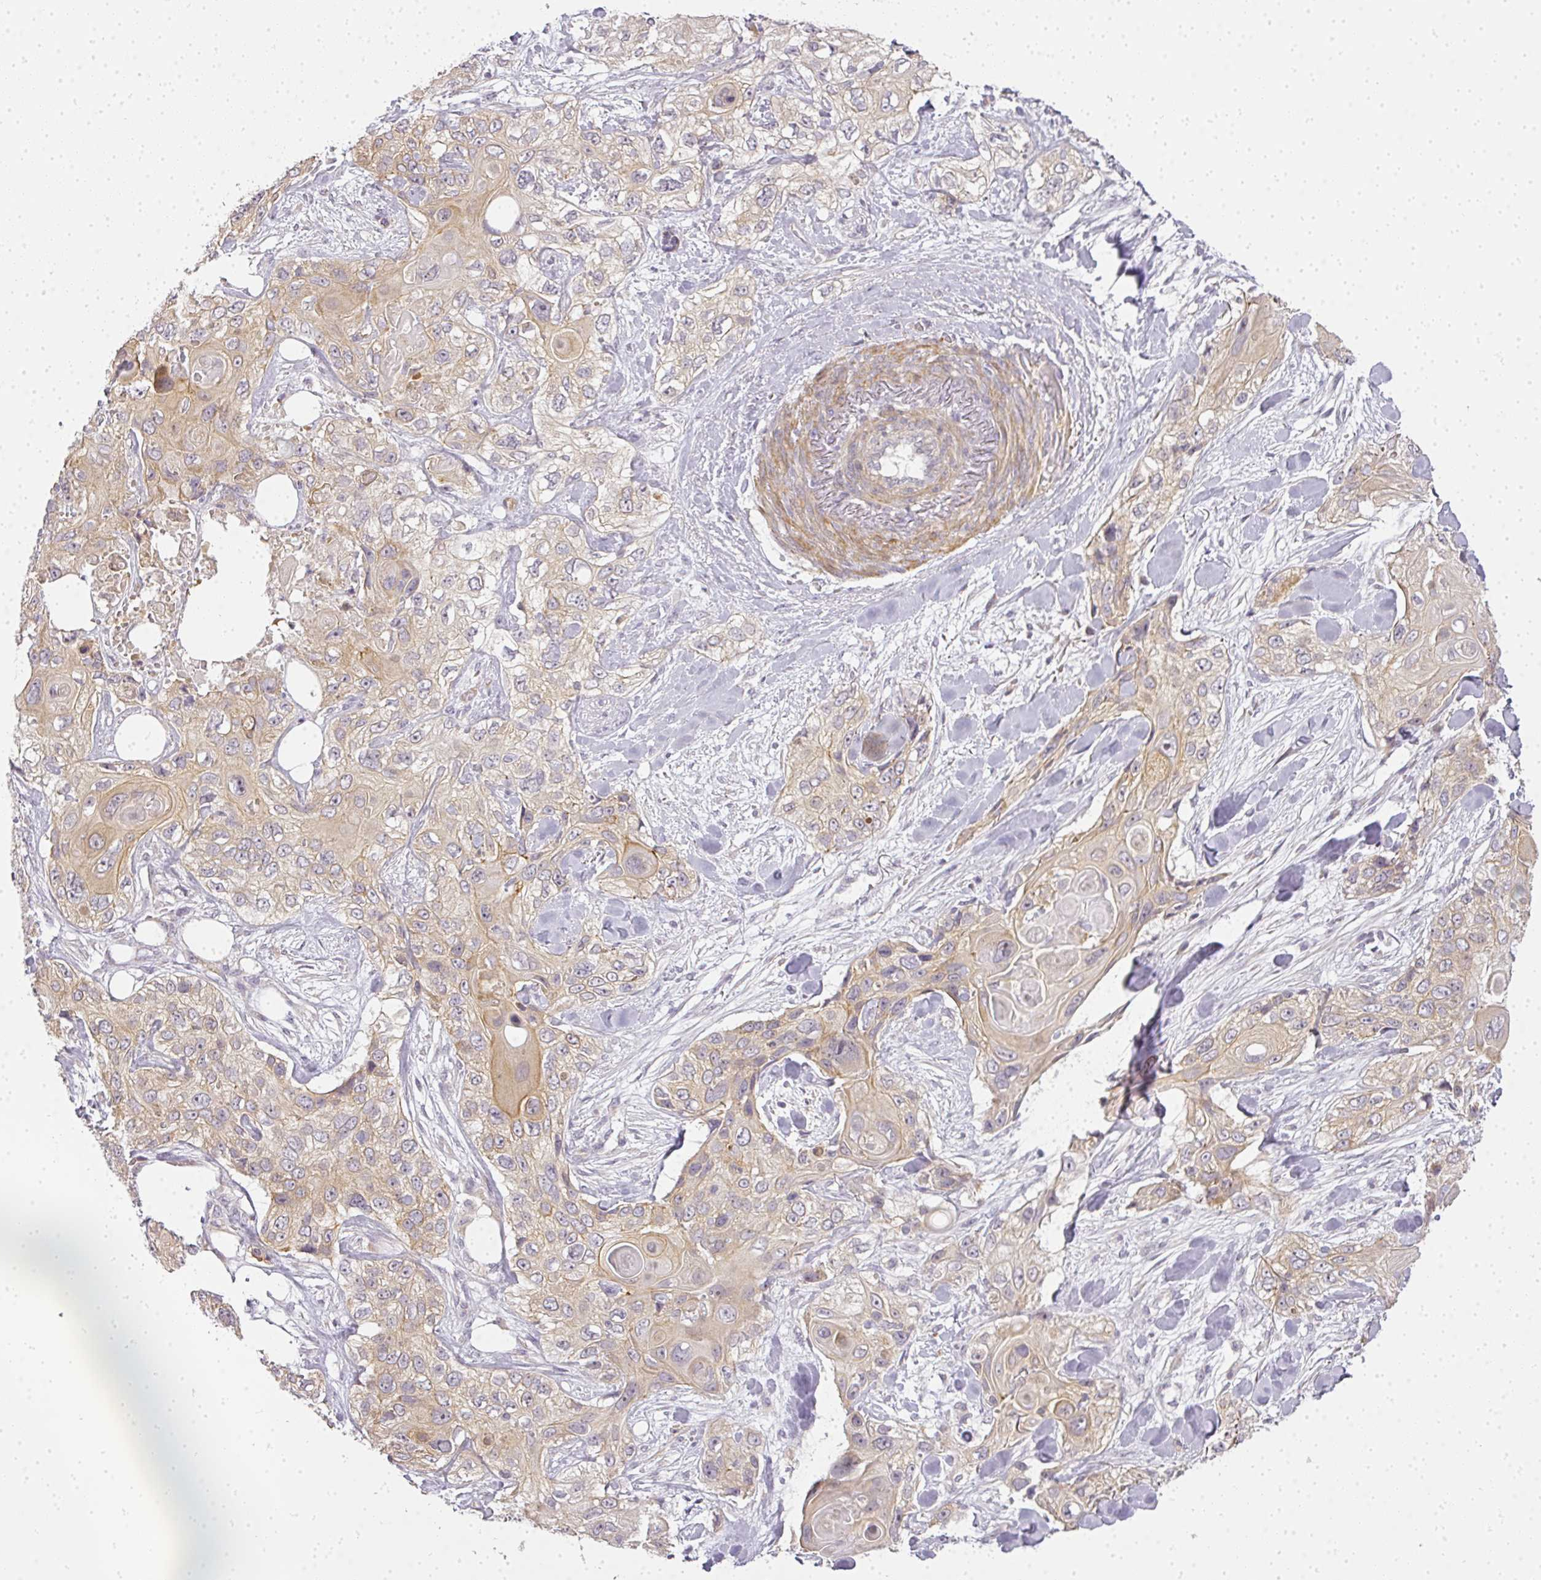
{"staining": {"intensity": "weak", "quantity": "25%-75%", "location": "cytoplasmic/membranous"}, "tissue": "skin cancer", "cell_type": "Tumor cells", "image_type": "cancer", "snomed": [{"axis": "morphology", "description": "Normal tissue, NOS"}, {"axis": "morphology", "description": "Squamous cell carcinoma, NOS"}, {"axis": "topography", "description": "Skin"}], "caption": "Protein analysis of skin cancer (squamous cell carcinoma) tissue shows weak cytoplasmic/membranous positivity in approximately 25%-75% of tumor cells.", "gene": "MED19", "patient": {"sex": "male", "age": 72}}